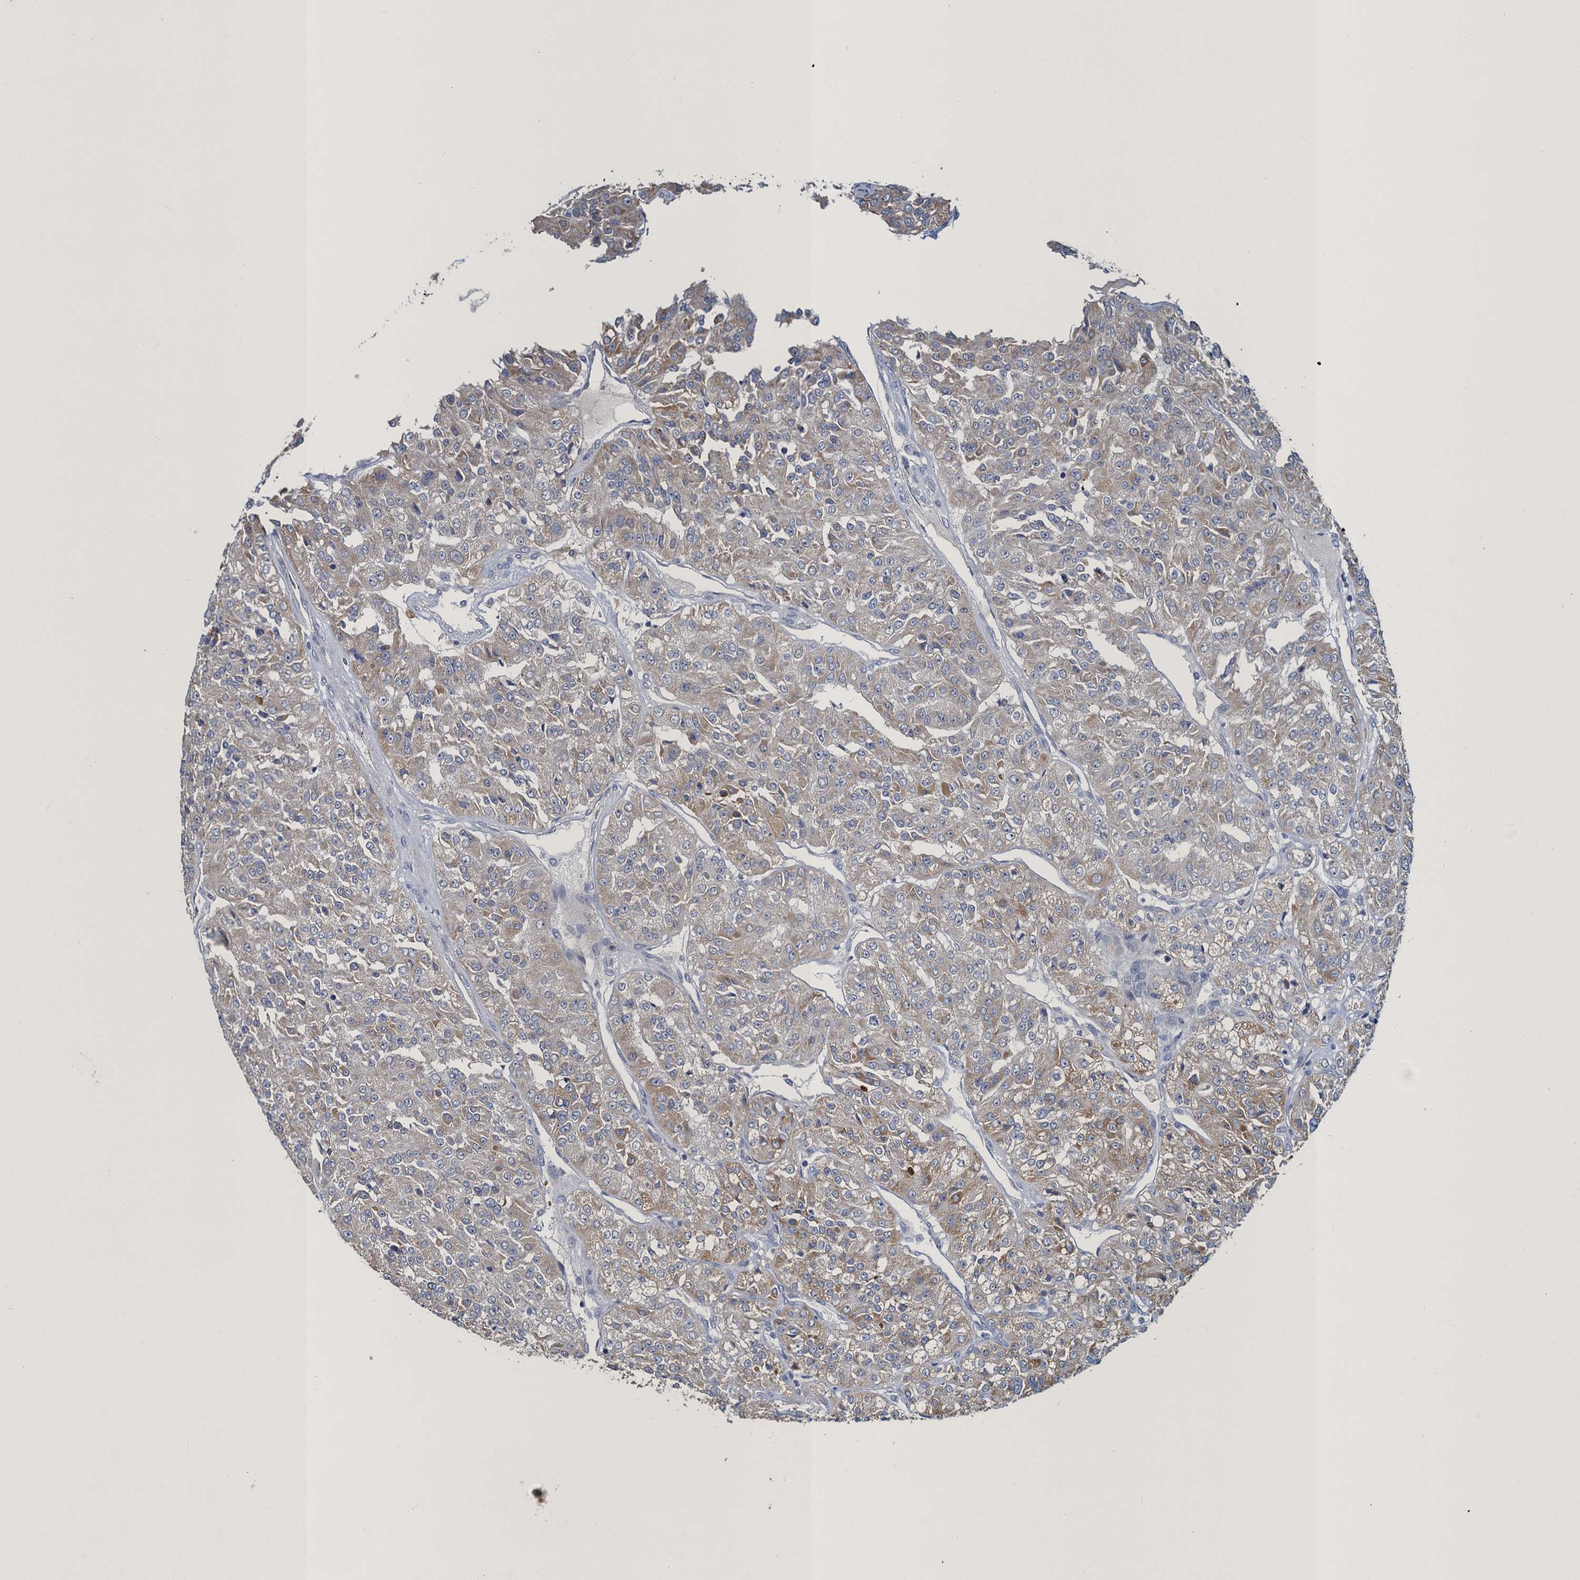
{"staining": {"intensity": "weak", "quantity": "25%-75%", "location": "cytoplasmic/membranous"}, "tissue": "renal cancer", "cell_type": "Tumor cells", "image_type": "cancer", "snomed": [{"axis": "morphology", "description": "Adenocarcinoma, NOS"}, {"axis": "topography", "description": "Kidney"}], "caption": "Renal cancer stained with DAB (3,3'-diaminobenzidine) immunohistochemistry (IHC) exhibits low levels of weak cytoplasmic/membranous staining in about 25%-75% of tumor cells.", "gene": "ATOSA", "patient": {"sex": "female", "age": 63}}